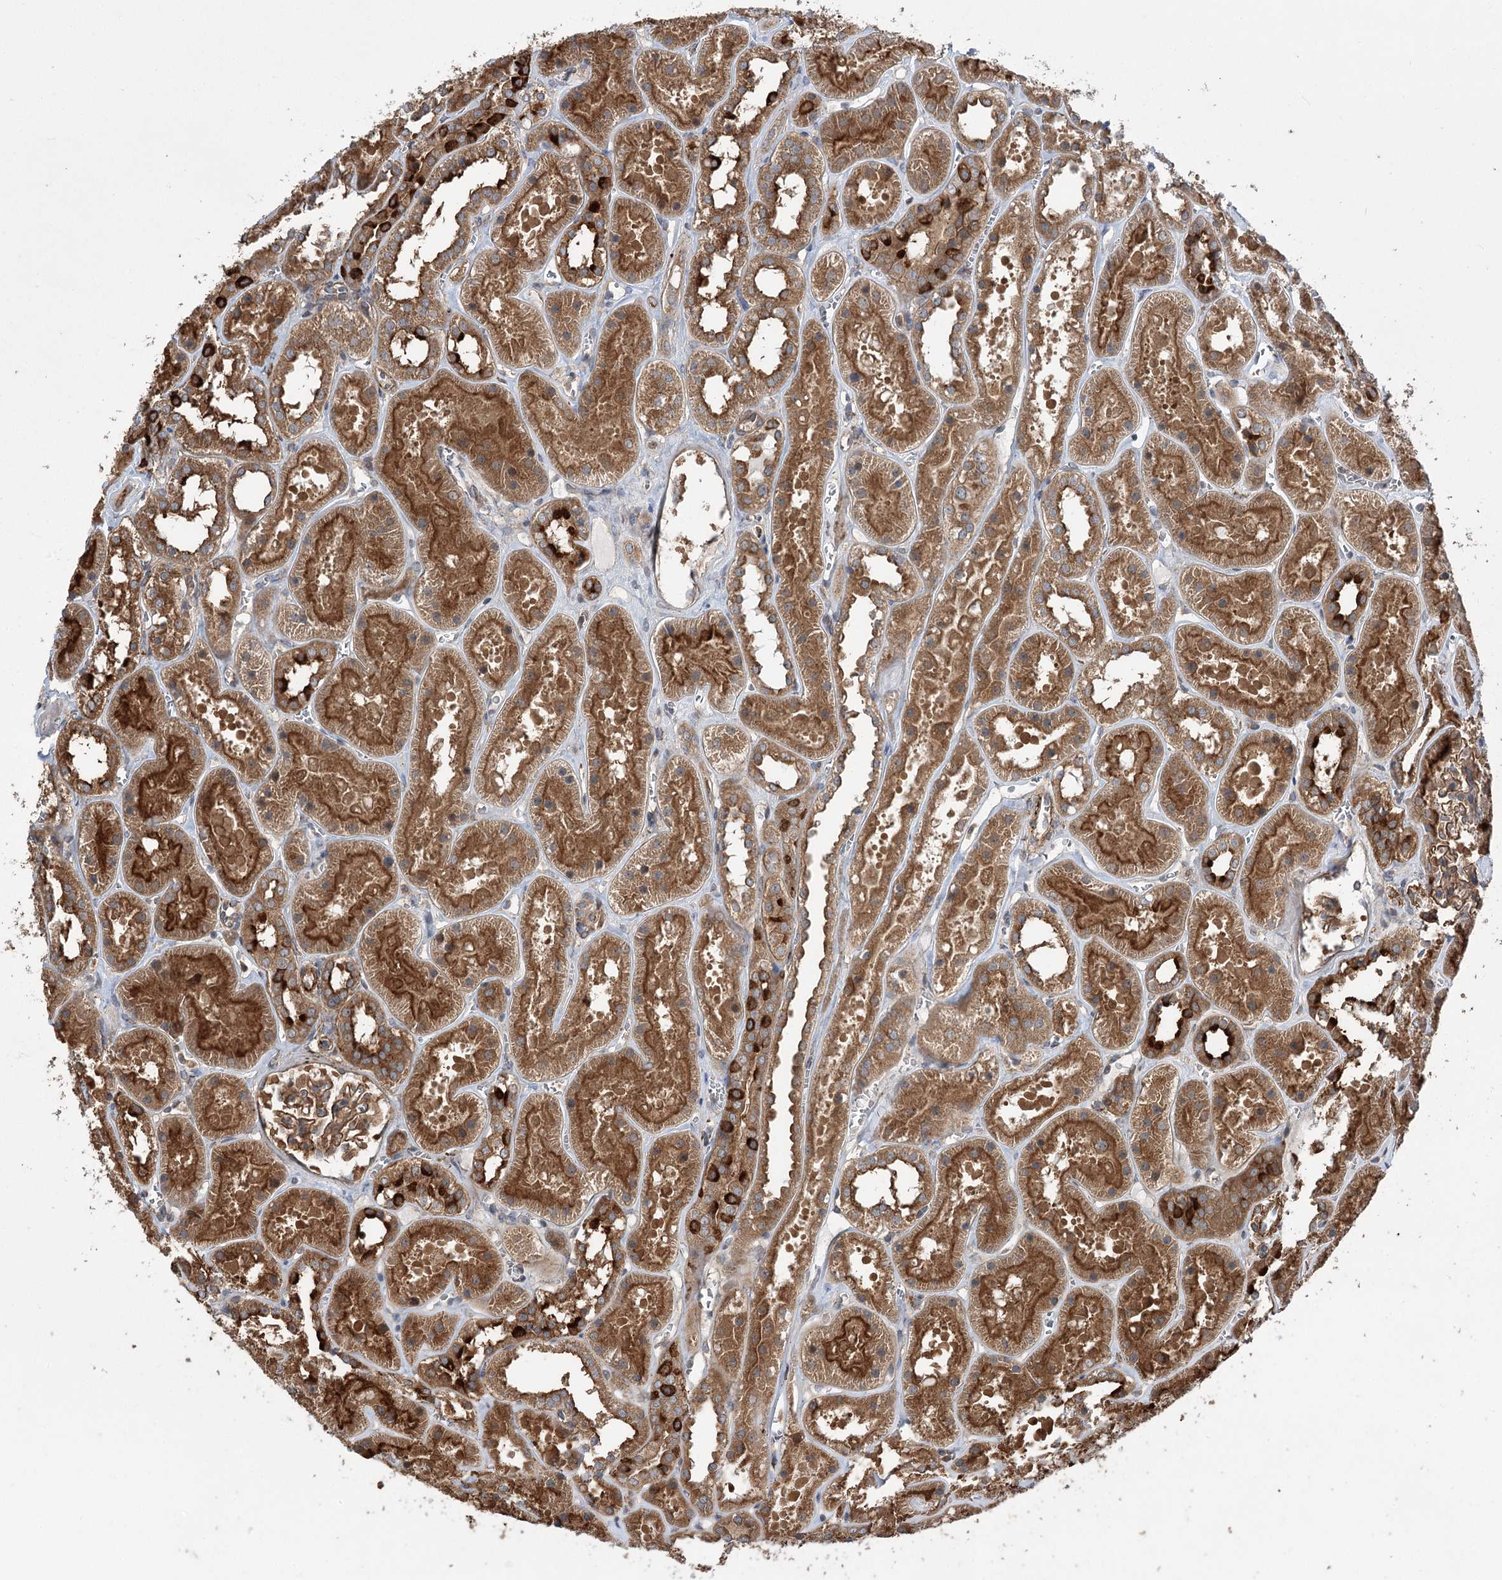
{"staining": {"intensity": "moderate", "quantity": ">75%", "location": "cytoplasmic/membranous"}, "tissue": "kidney", "cell_type": "Cells in glomeruli", "image_type": "normal", "snomed": [{"axis": "morphology", "description": "Normal tissue, NOS"}, {"axis": "topography", "description": "Kidney"}], "caption": "IHC photomicrograph of unremarkable human kidney stained for a protein (brown), which exhibits medium levels of moderate cytoplasmic/membranous expression in approximately >75% of cells in glomeruli.", "gene": "VPS37B", "patient": {"sex": "female", "age": 41}}